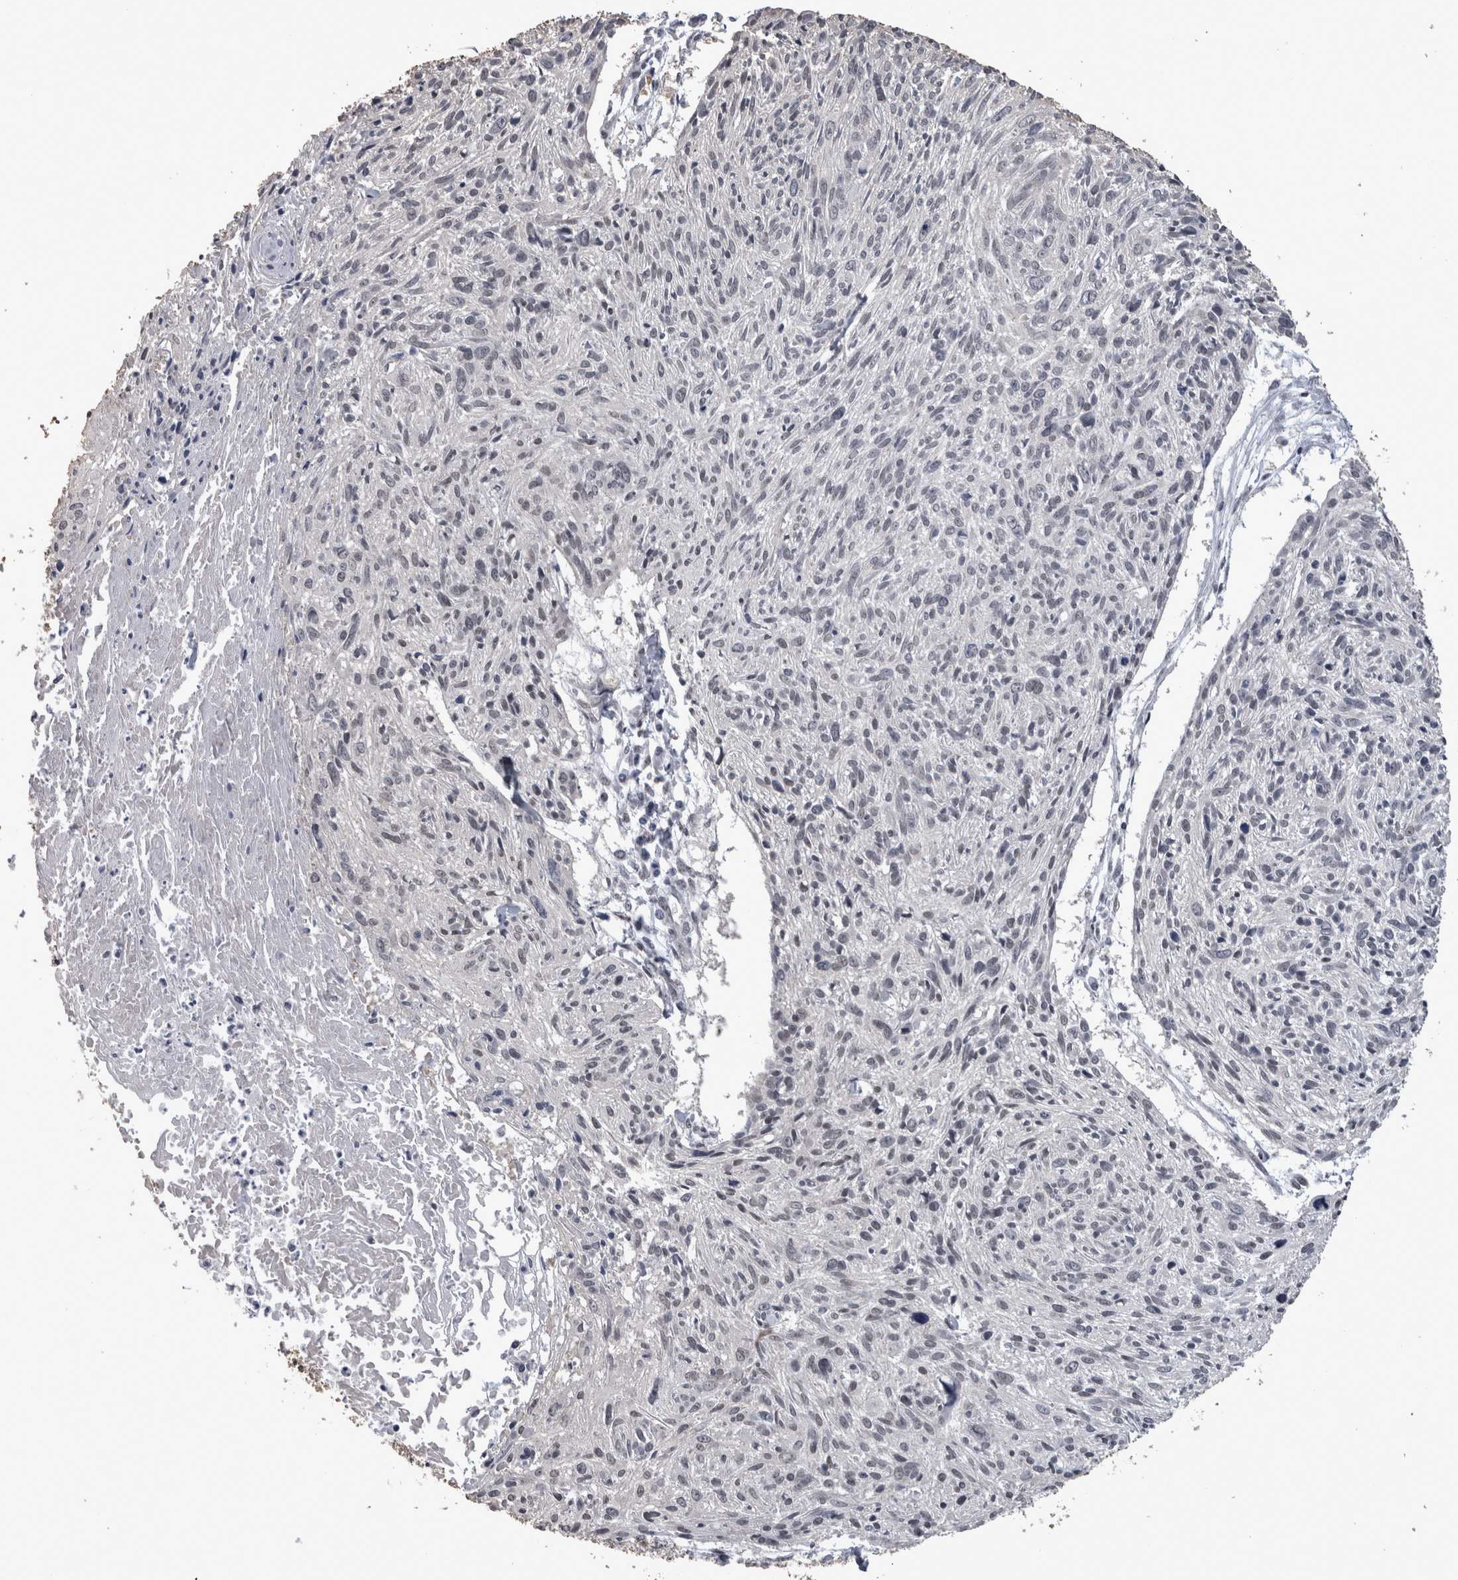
{"staining": {"intensity": "negative", "quantity": "none", "location": "none"}, "tissue": "cervical cancer", "cell_type": "Tumor cells", "image_type": "cancer", "snomed": [{"axis": "morphology", "description": "Squamous cell carcinoma, NOS"}, {"axis": "topography", "description": "Cervix"}], "caption": "Protein analysis of cervical squamous cell carcinoma exhibits no significant positivity in tumor cells.", "gene": "PEBP4", "patient": {"sex": "female", "age": 51}}